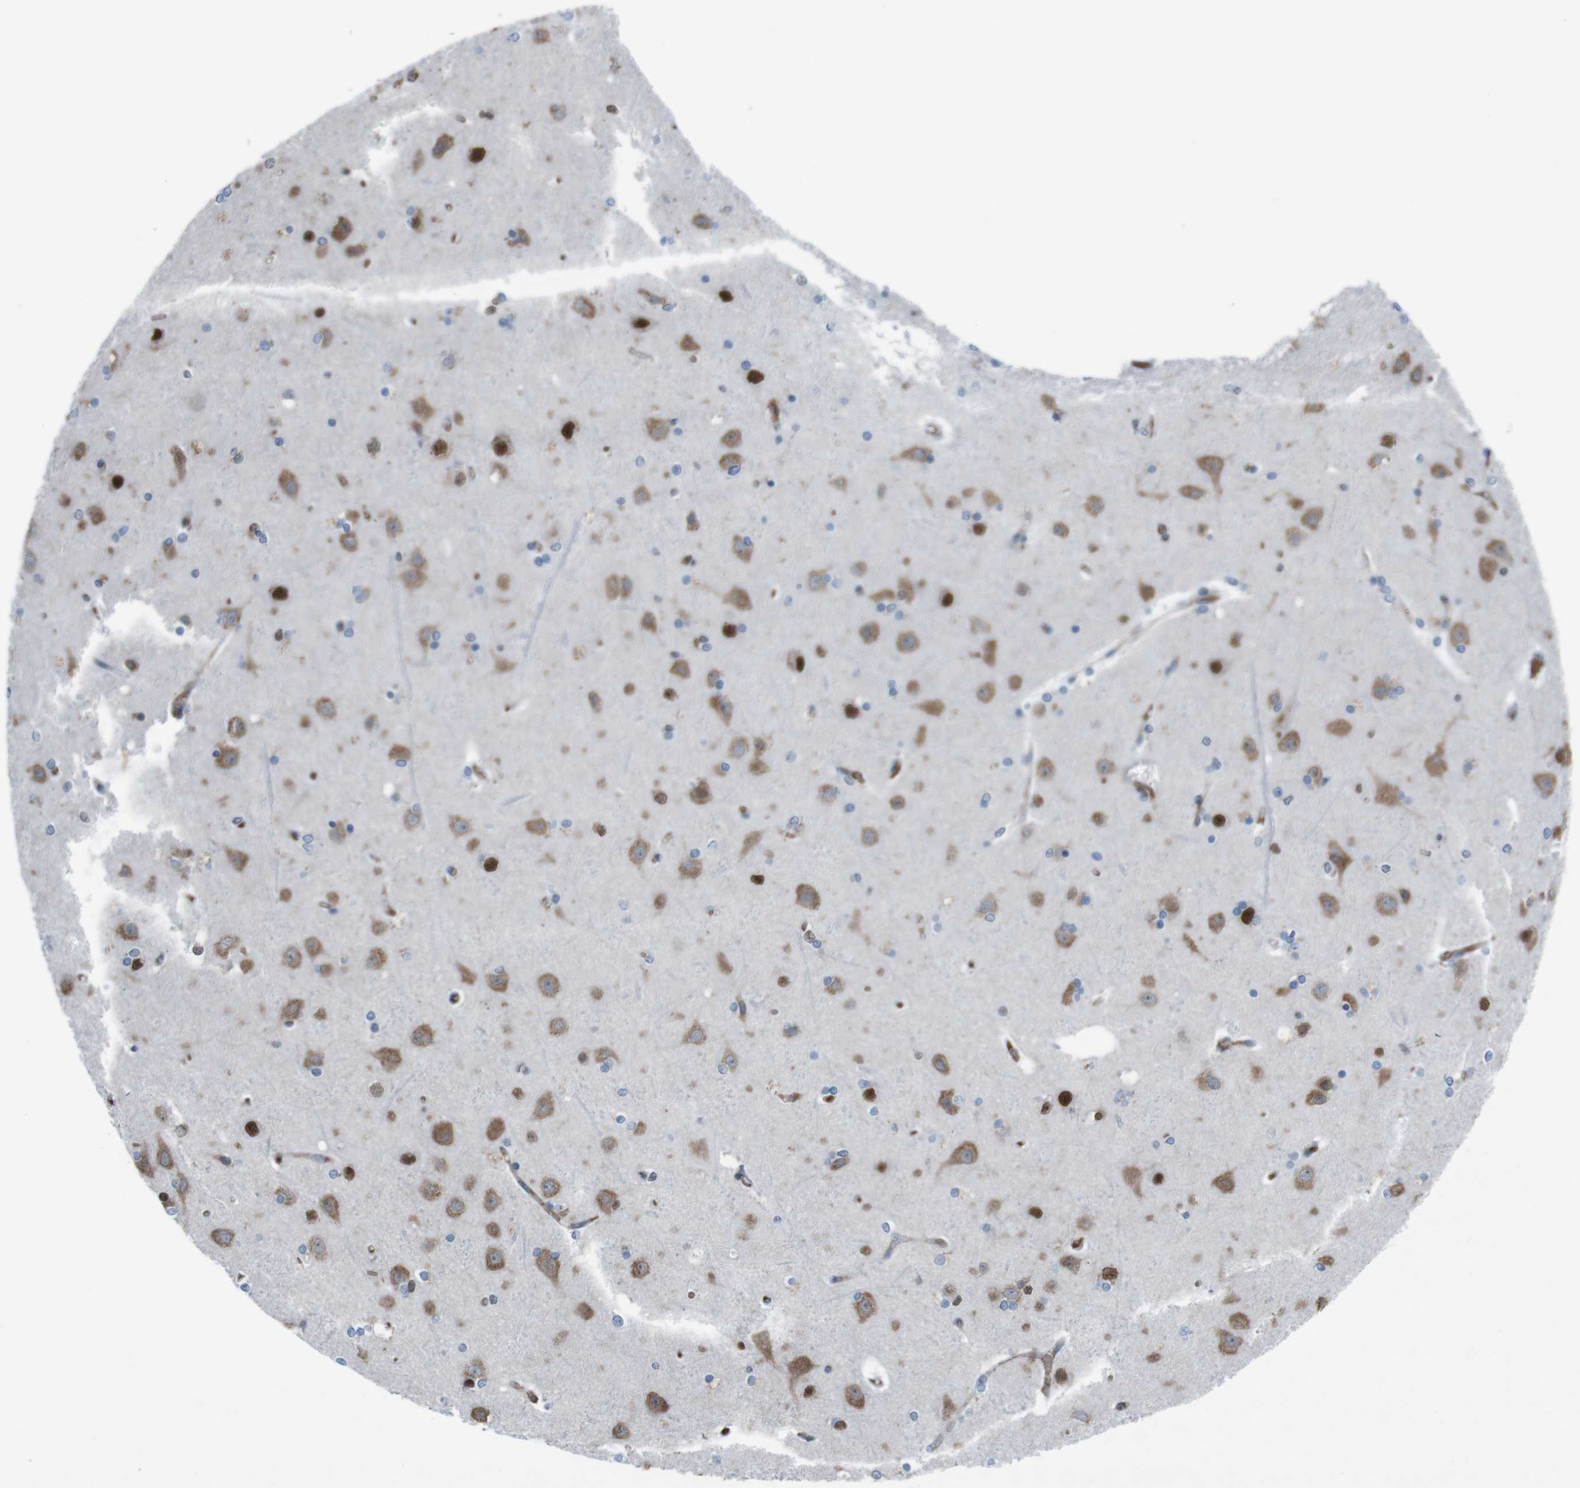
{"staining": {"intensity": "negative", "quantity": "none", "location": "none"}, "tissue": "cerebral cortex", "cell_type": "Endothelial cells", "image_type": "normal", "snomed": [{"axis": "morphology", "description": "Normal tissue, NOS"}, {"axis": "topography", "description": "Cerebral cortex"}], "caption": "Immunohistochemistry of unremarkable human cerebral cortex reveals no staining in endothelial cells. The staining was performed using DAB to visualize the protein expression in brown, while the nuclei were stained in blue with hematoxylin (Magnification: 20x).", "gene": "SUB1", "patient": {"sex": "female", "age": 54}}